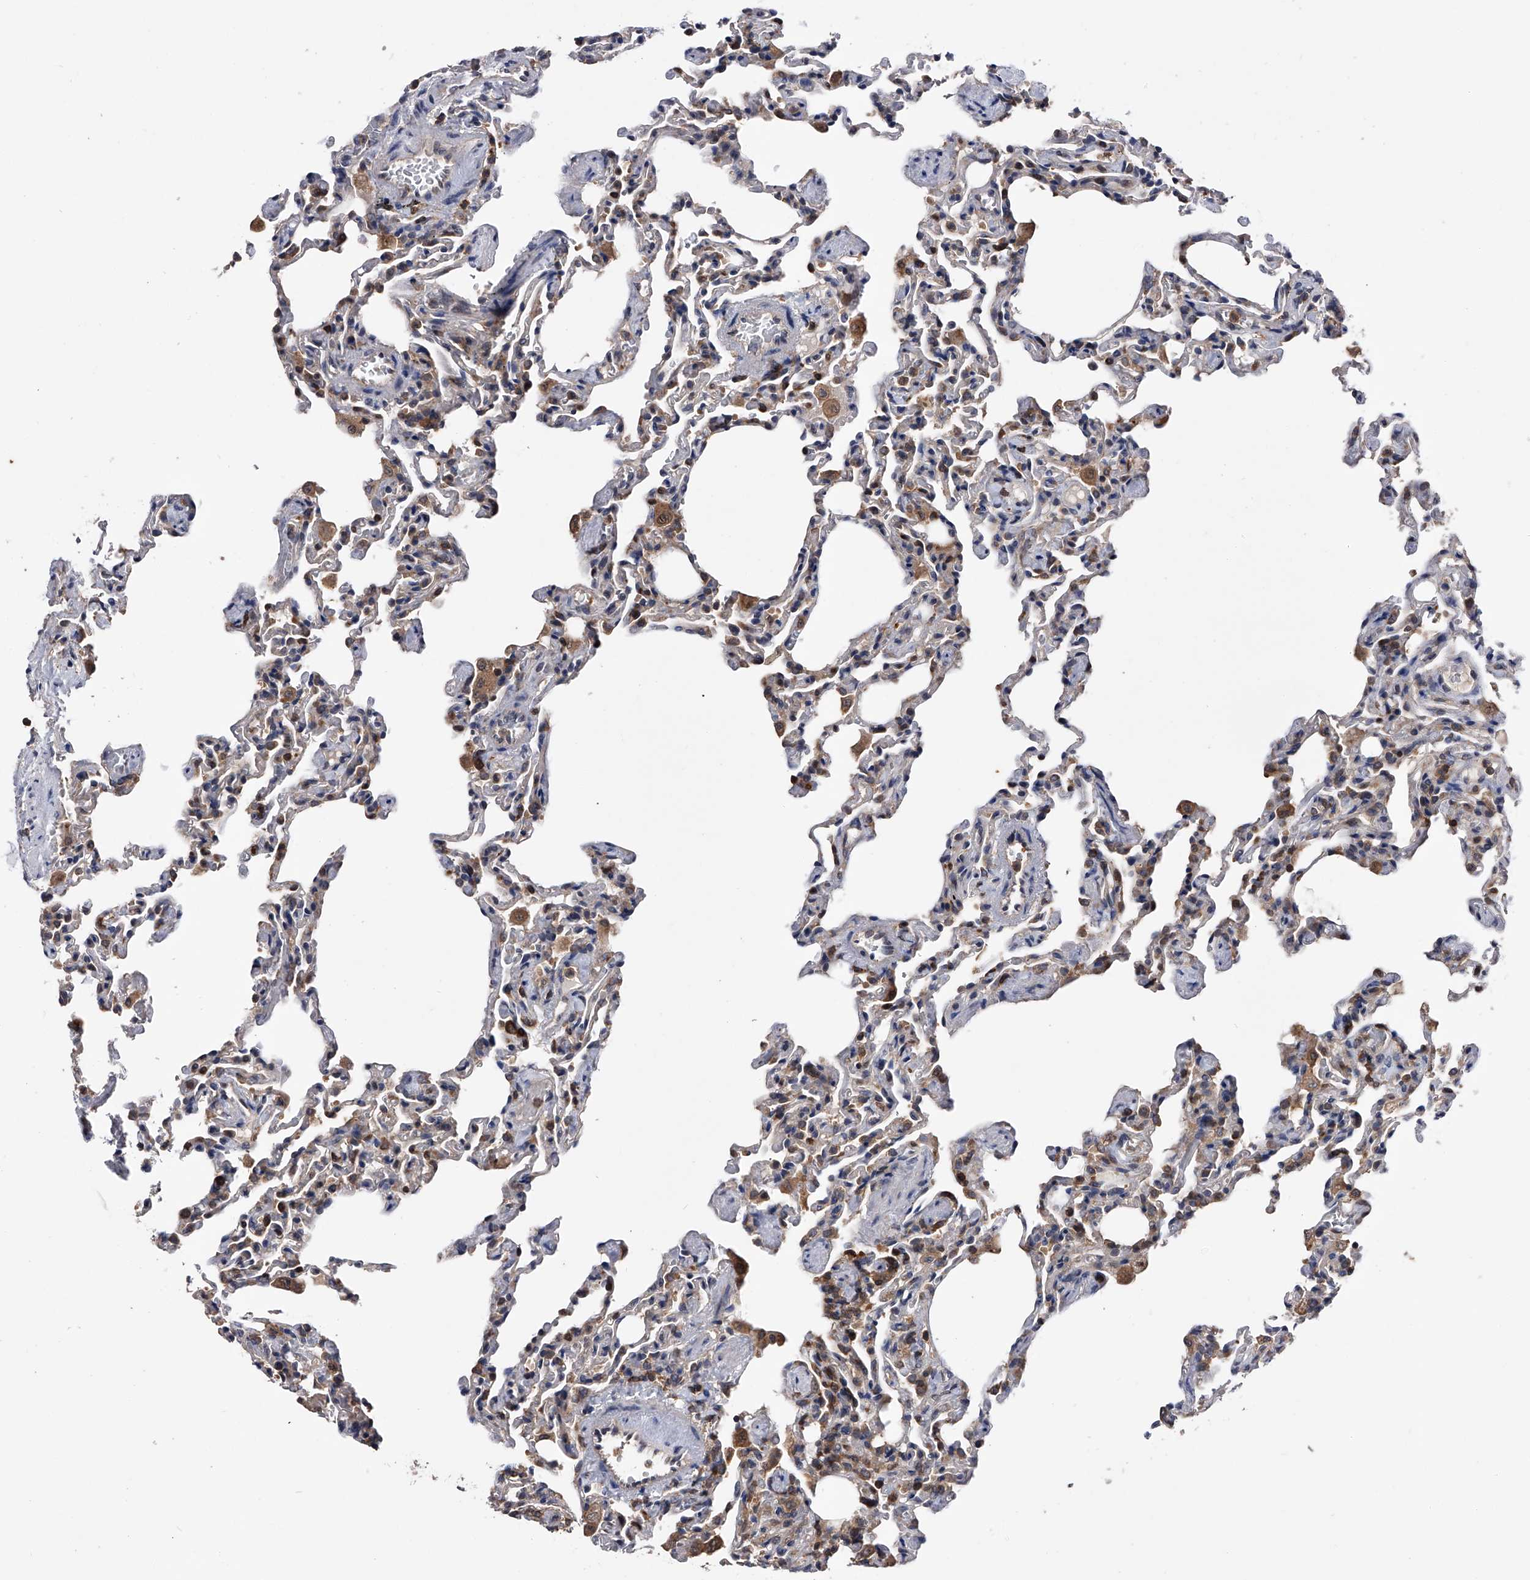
{"staining": {"intensity": "moderate", "quantity": "25%-75%", "location": "cytoplasmic/membranous"}, "tissue": "lung", "cell_type": "Alveolar cells", "image_type": "normal", "snomed": [{"axis": "morphology", "description": "Normal tissue, NOS"}, {"axis": "topography", "description": "Lung"}], "caption": "Alveolar cells exhibit moderate cytoplasmic/membranous positivity in about 25%-75% of cells in normal lung.", "gene": "PAN3", "patient": {"sex": "male", "age": 20}}